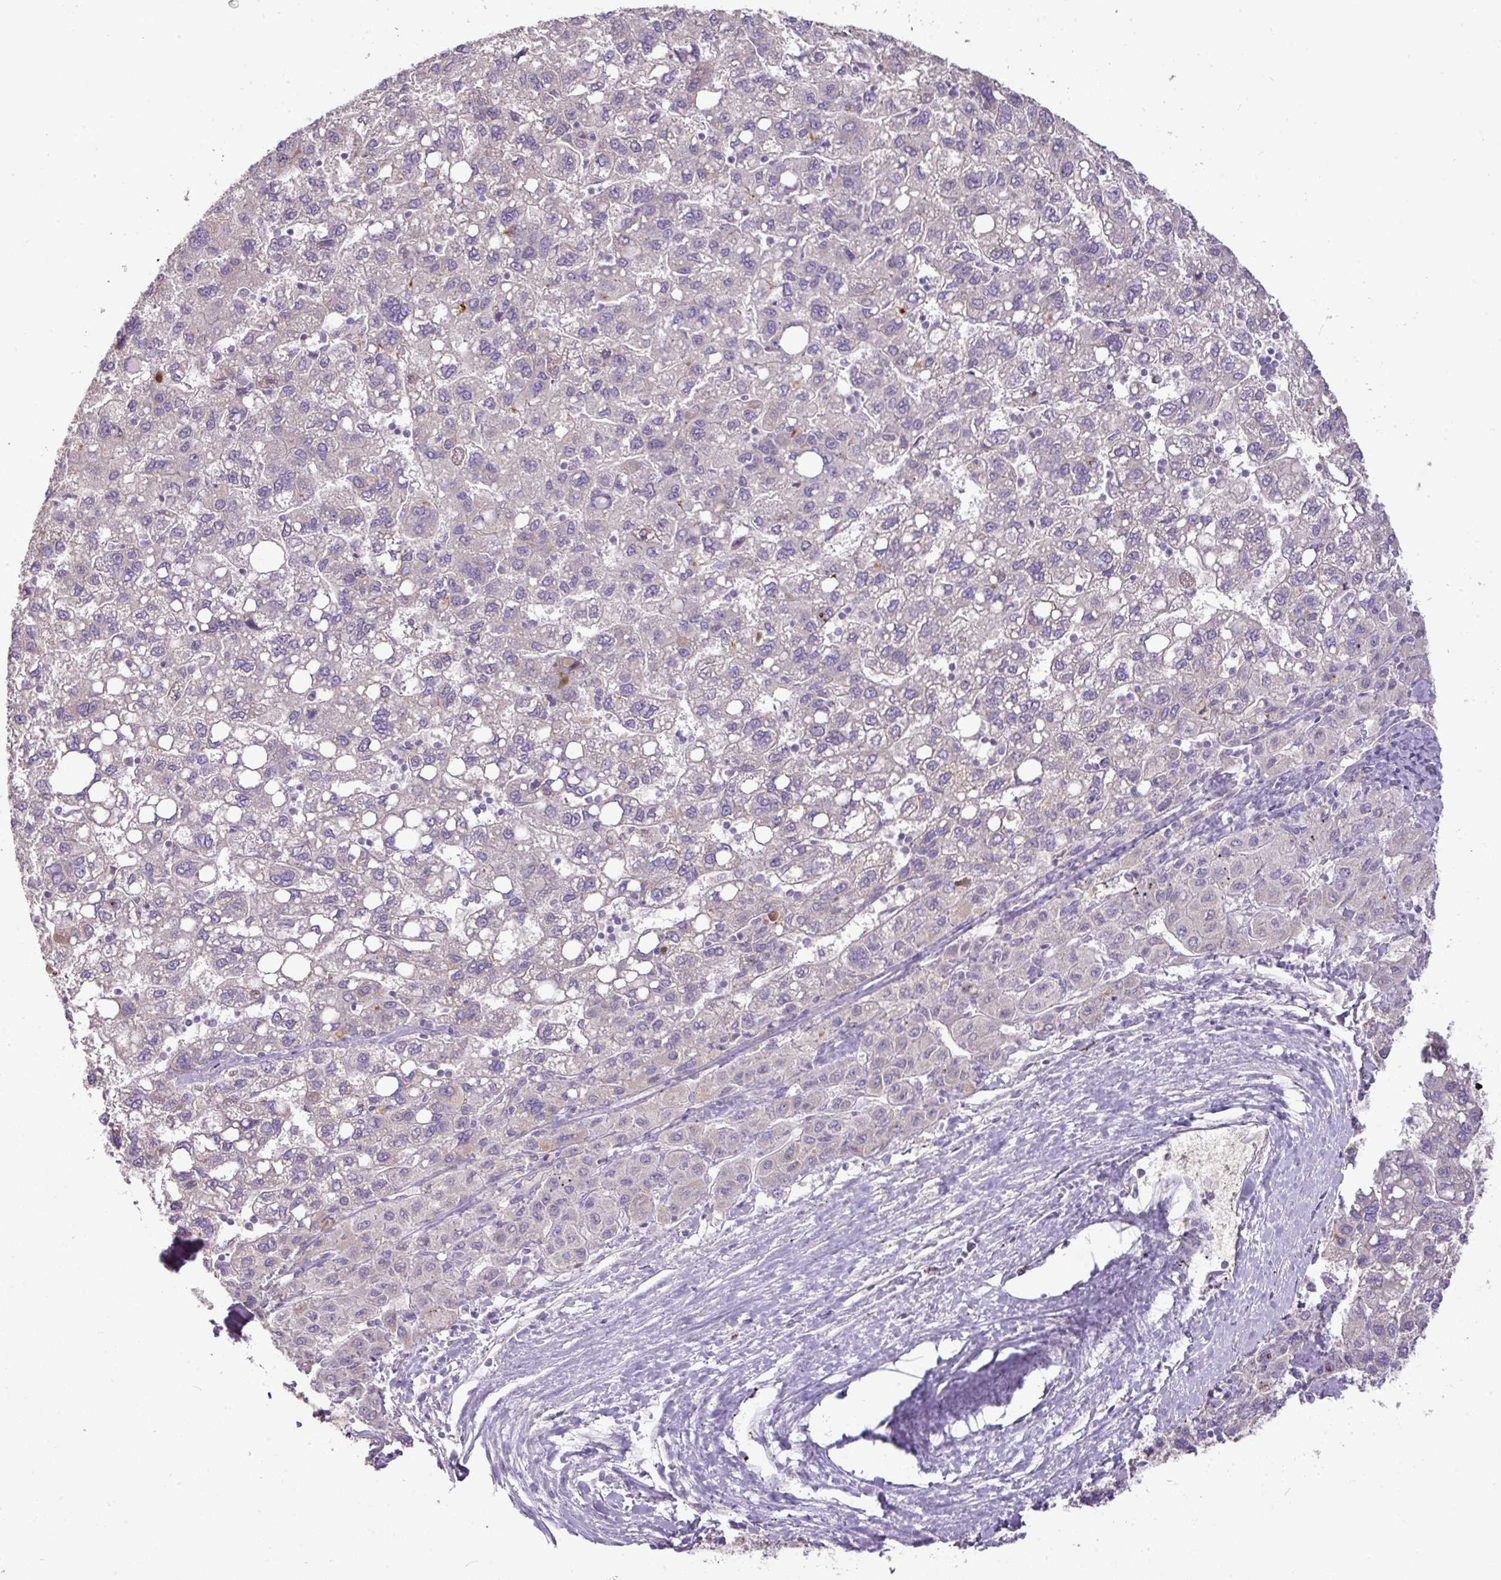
{"staining": {"intensity": "negative", "quantity": "none", "location": "none"}, "tissue": "liver cancer", "cell_type": "Tumor cells", "image_type": "cancer", "snomed": [{"axis": "morphology", "description": "Carcinoma, Hepatocellular, NOS"}, {"axis": "topography", "description": "Liver"}], "caption": "Immunohistochemical staining of human liver cancer demonstrates no significant staining in tumor cells. Brightfield microscopy of IHC stained with DAB (3,3'-diaminobenzidine) (brown) and hematoxylin (blue), captured at high magnification.", "gene": "BRINP2", "patient": {"sex": "female", "age": 82}}